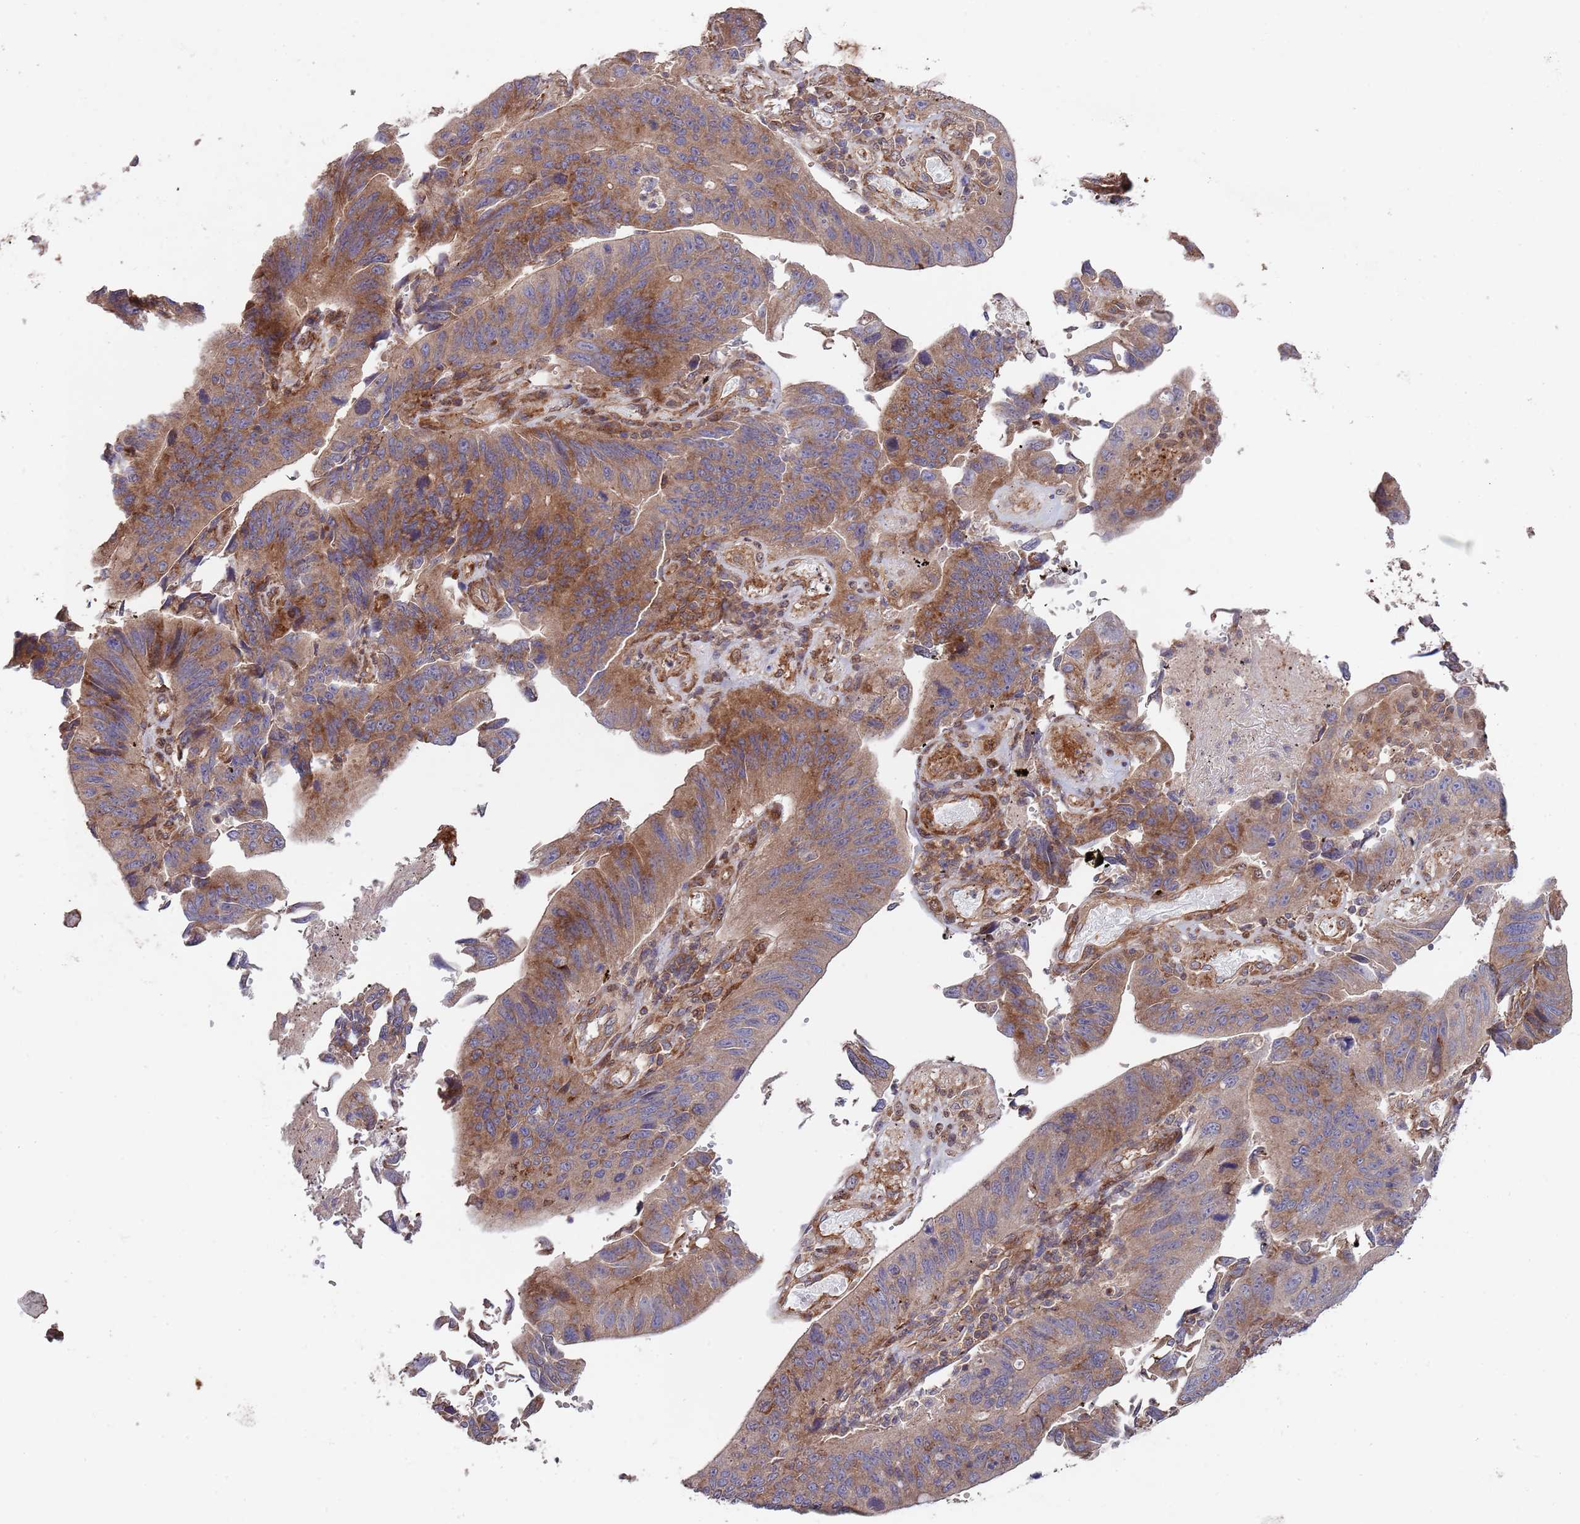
{"staining": {"intensity": "moderate", "quantity": "25%-75%", "location": "cytoplasmic/membranous"}, "tissue": "stomach cancer", "cell_type": "Tumor cells", "image_type": "cancer", "snomed": [{"axis": "morphology", "description": "Adenocarcinoma, NOS"}, {"axis": "topography", "description": "Stomach"}], "caption": "This histopathology image demonstrates stomach cancer (adenocarcinoma) stained with IHC to label a protein in brown. The cytoplasmic/membranous of tumor cells show moderate positivity for the protein. Nuclei are counter-stained blue.", "gene": "RNF19B", "patient": {"sex": "male", "age": 59}}